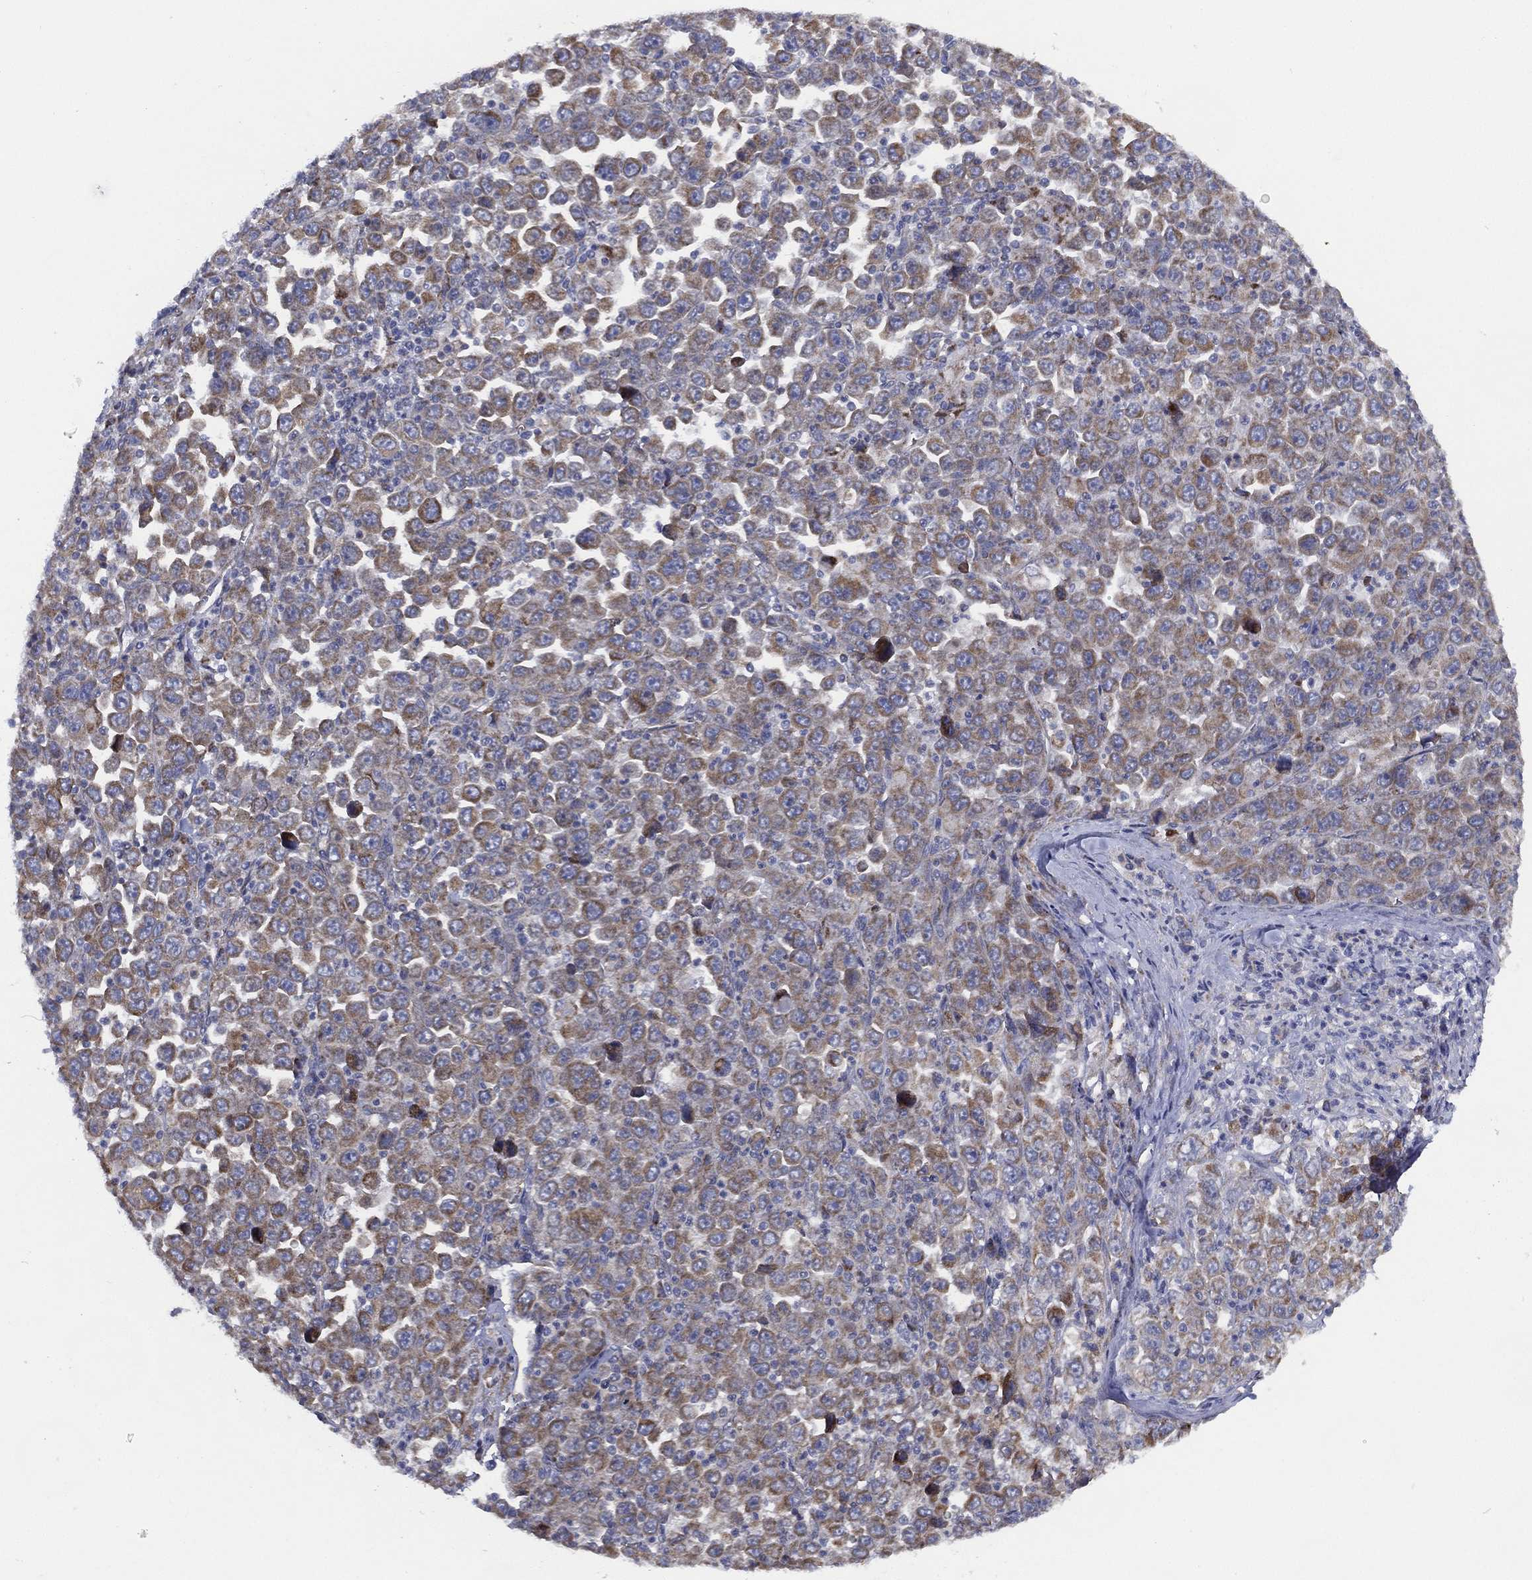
{"staining": {"intensity": "moderate", "quantity": ">75%", "location": "cytoplasmic/membranous"}, "tissue": "stomach cancer", "cell_type": "Tumor cells", "image_type": "cancer", "snomed": [{"axis": "morphology", "description": "Normal tissue, NOS"}, {"axis": "morphology", "description": "Adenocarcinoma, NOS"}, {"axis": "topography", "description": "Stomach, upper"}, {"axis": "topography", "description": "Stomach"}], "caption": "Tumor cells reveal medium levels of moderate cytoplasmic/membranous expression in approximately >75% of cells in adenocarcinoma (stomach).", "gene": "ZNF223", "patient": {"sex": "male", "age": 59}}